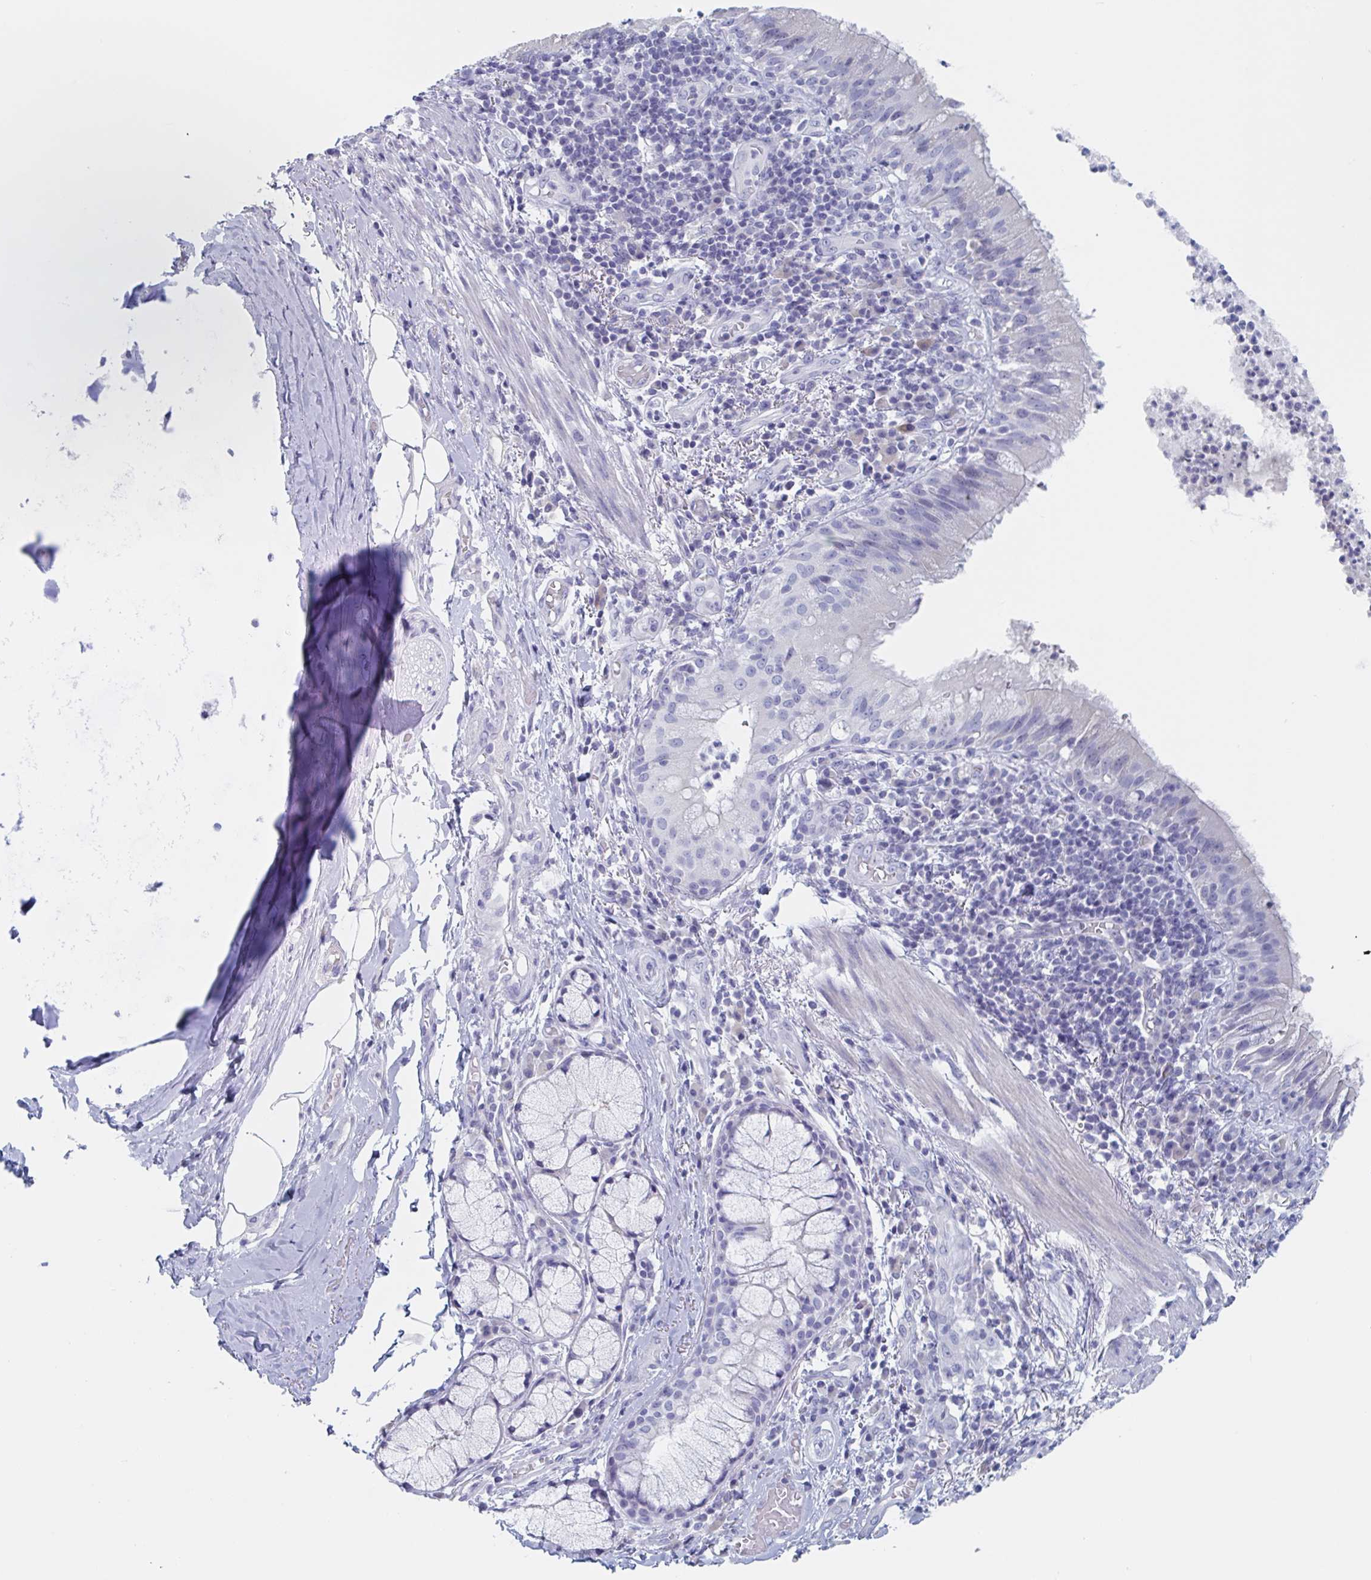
{"staining": {"intensity": "negative", "quantity": "none", "location": "none"}, "tissue": "bronchus", "cell_type": "Respiratory epithelial cells", "image_type": "normal", "snomed": [{"axis": "morphology", "description": "Normal tissue, NOS"}, {"axis": "topography", "description": "Cartilage tissue"}, {"axis": "topography", "description": "Bronchus"}], "caption": "Immunohistochemistry (IHC) of unremarkable bronchus displays no positivity in respiratory epithelial cells. (Brightfield microscopy of DAB immunohistochemistry at high magnification).", "gene": "DPEP3", "patient": {"sex": "male", "age": 56}}